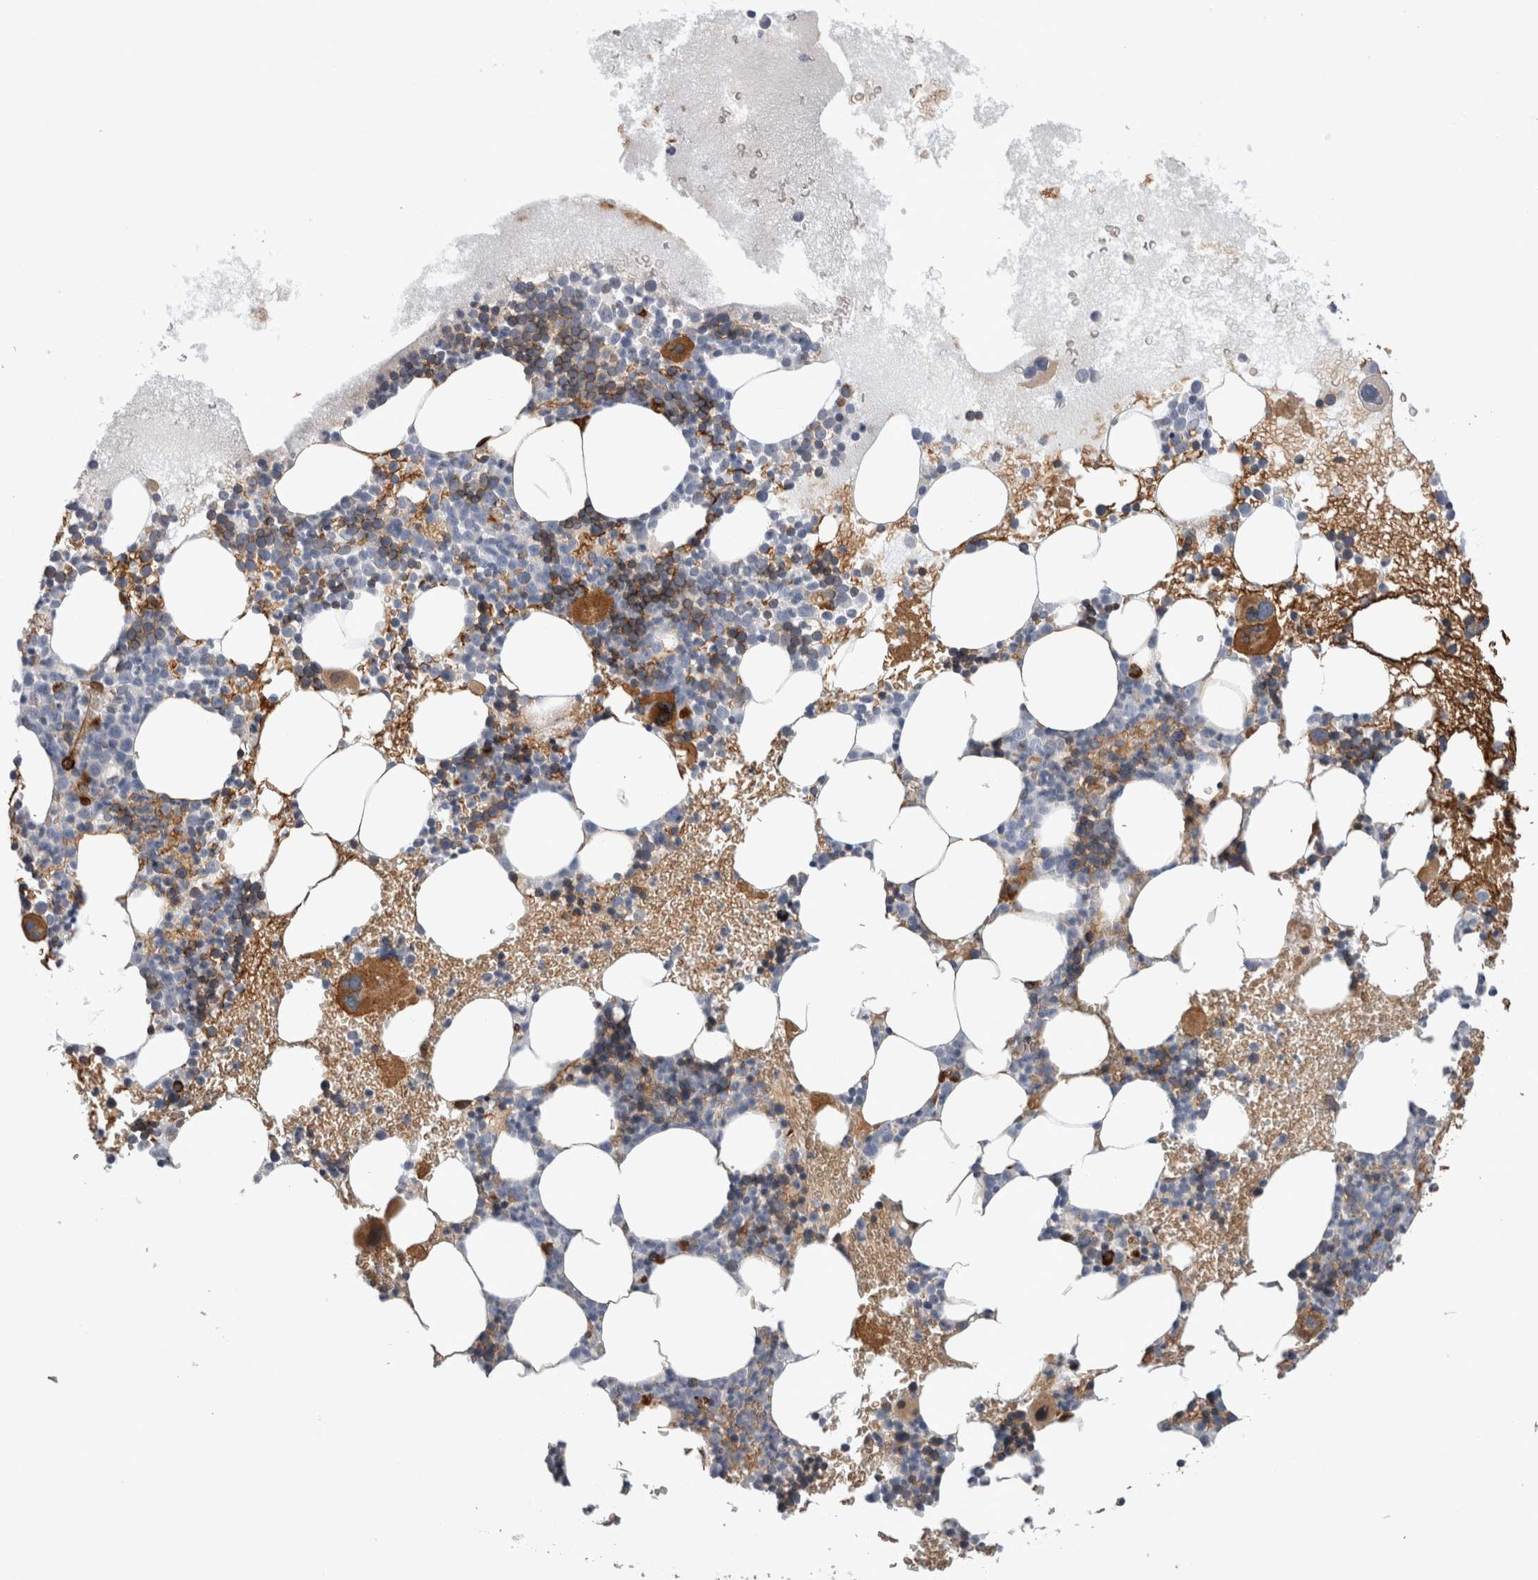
{"staining": {"intensity": "moderate", "quantity": "25%-75%", "location": "cytoplasmic/membranous"}, "tissue": "bone marrow", "cell_type": "Hematopoietic cells", "image_type": "normal", "snomed": [{"axis": "morphology", "description": "Normal tissue, NOS"}, {"axis": "morphology", "description": "Inflammation, NOS"}, {"axis": "topography", "description": "Bone marrow"}], "caption": "The photomicrograph displays staining of benign bone marrow, revealing moderate cytoplasmic/membranous protein positivity (brown color) within hematopoietic cells.", "gene": "DMTN", "patient": {"sex": "female", "age": 45}}